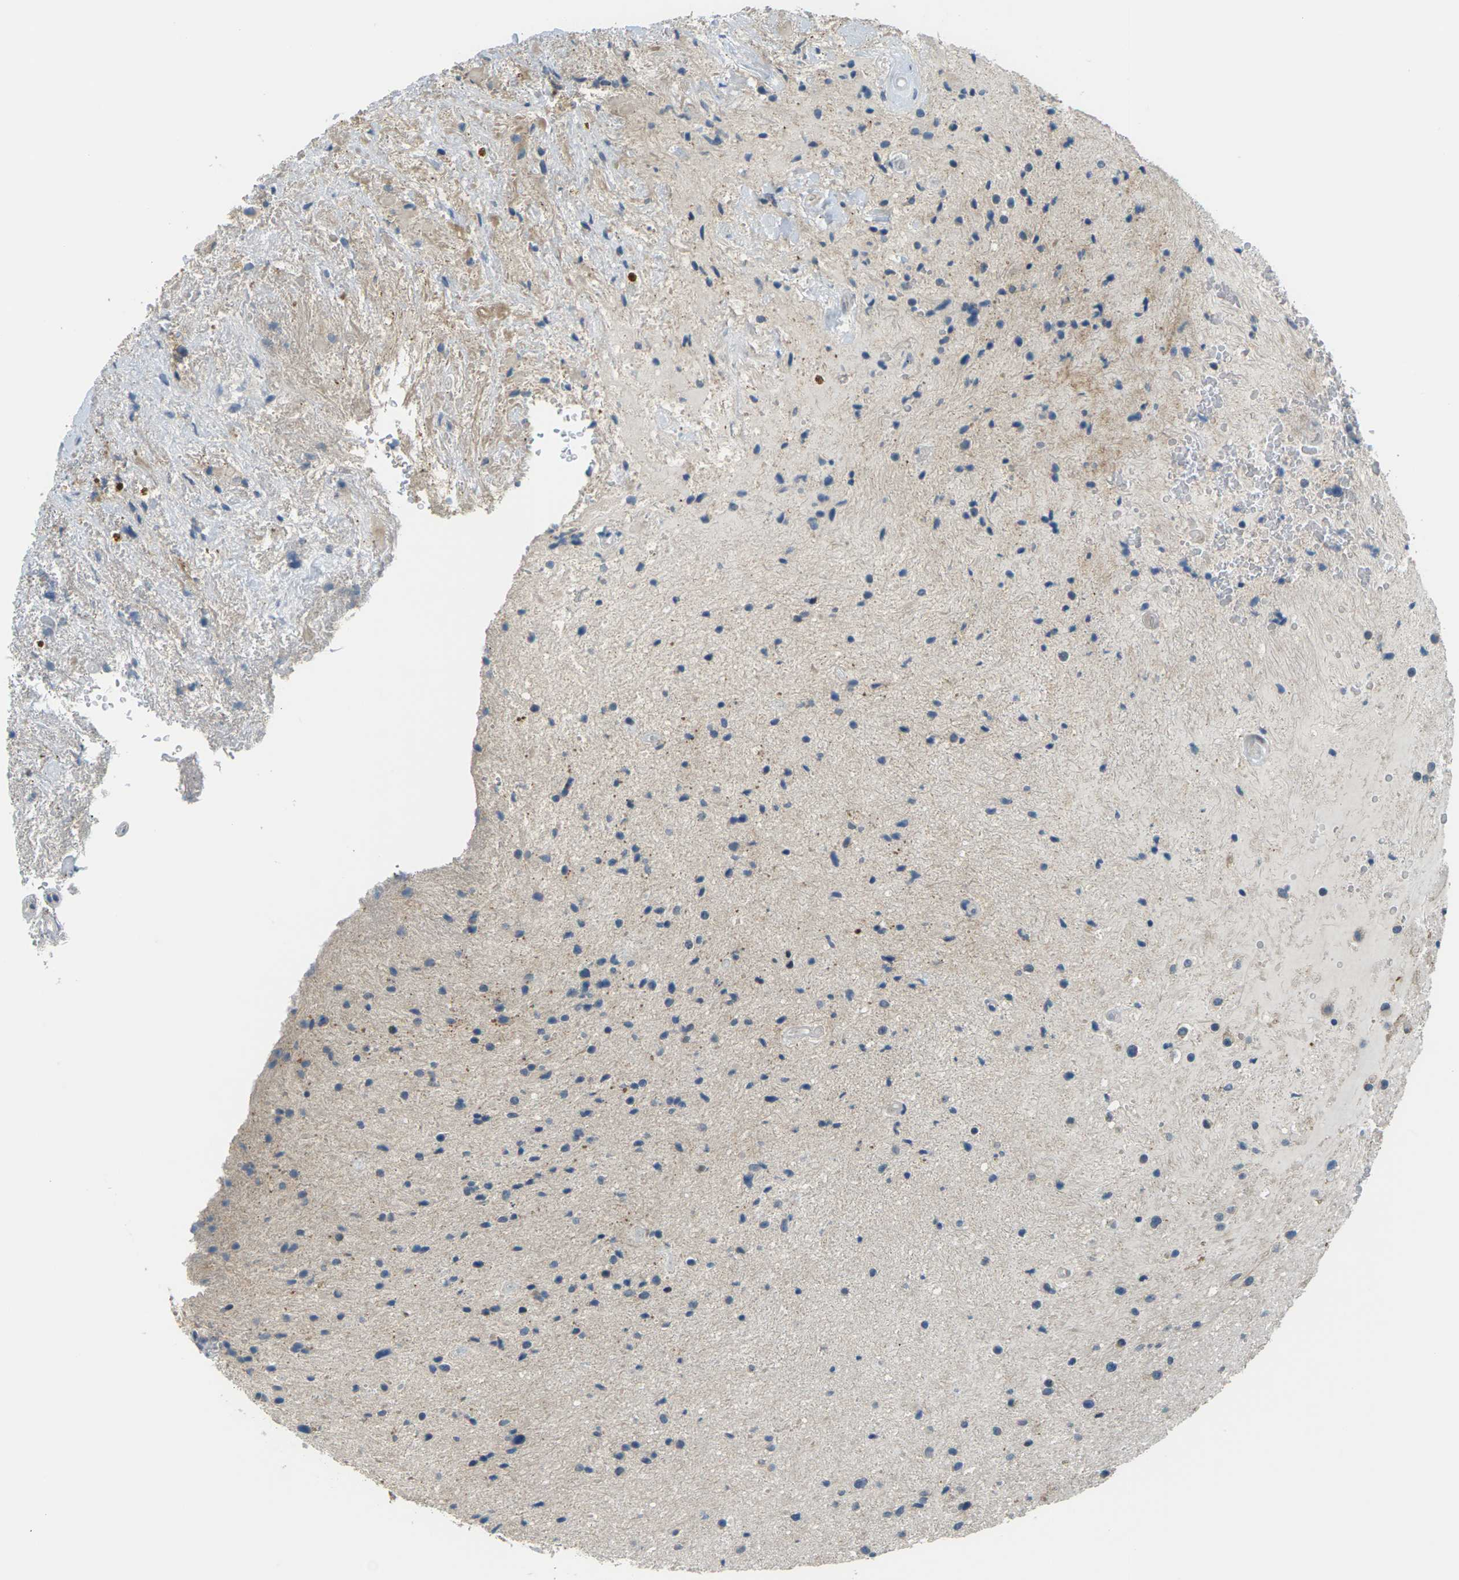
{"staining": {"intensity": "weak", "quantity": "<25%", "location": "cytoplasmic/membranous"}, "tissue": "glioma", "cell_type": "Tumor cells", "image_type": "cancer", "snomed": [{"axis": "morphology", "description": "Glioma, malignant, High grade"}, {"axis": "topography", "description": "Brain"}], "caption": "High magnification brightfield microscopy of glioma stained with DAB (3,3'-diaminobenzidine) (brown) and counterstained with hematoxylin (blue): tumor cells show no significant positivity.", "gene": "SLC13A3", "patient": {"sex": "male", "age": 33}}